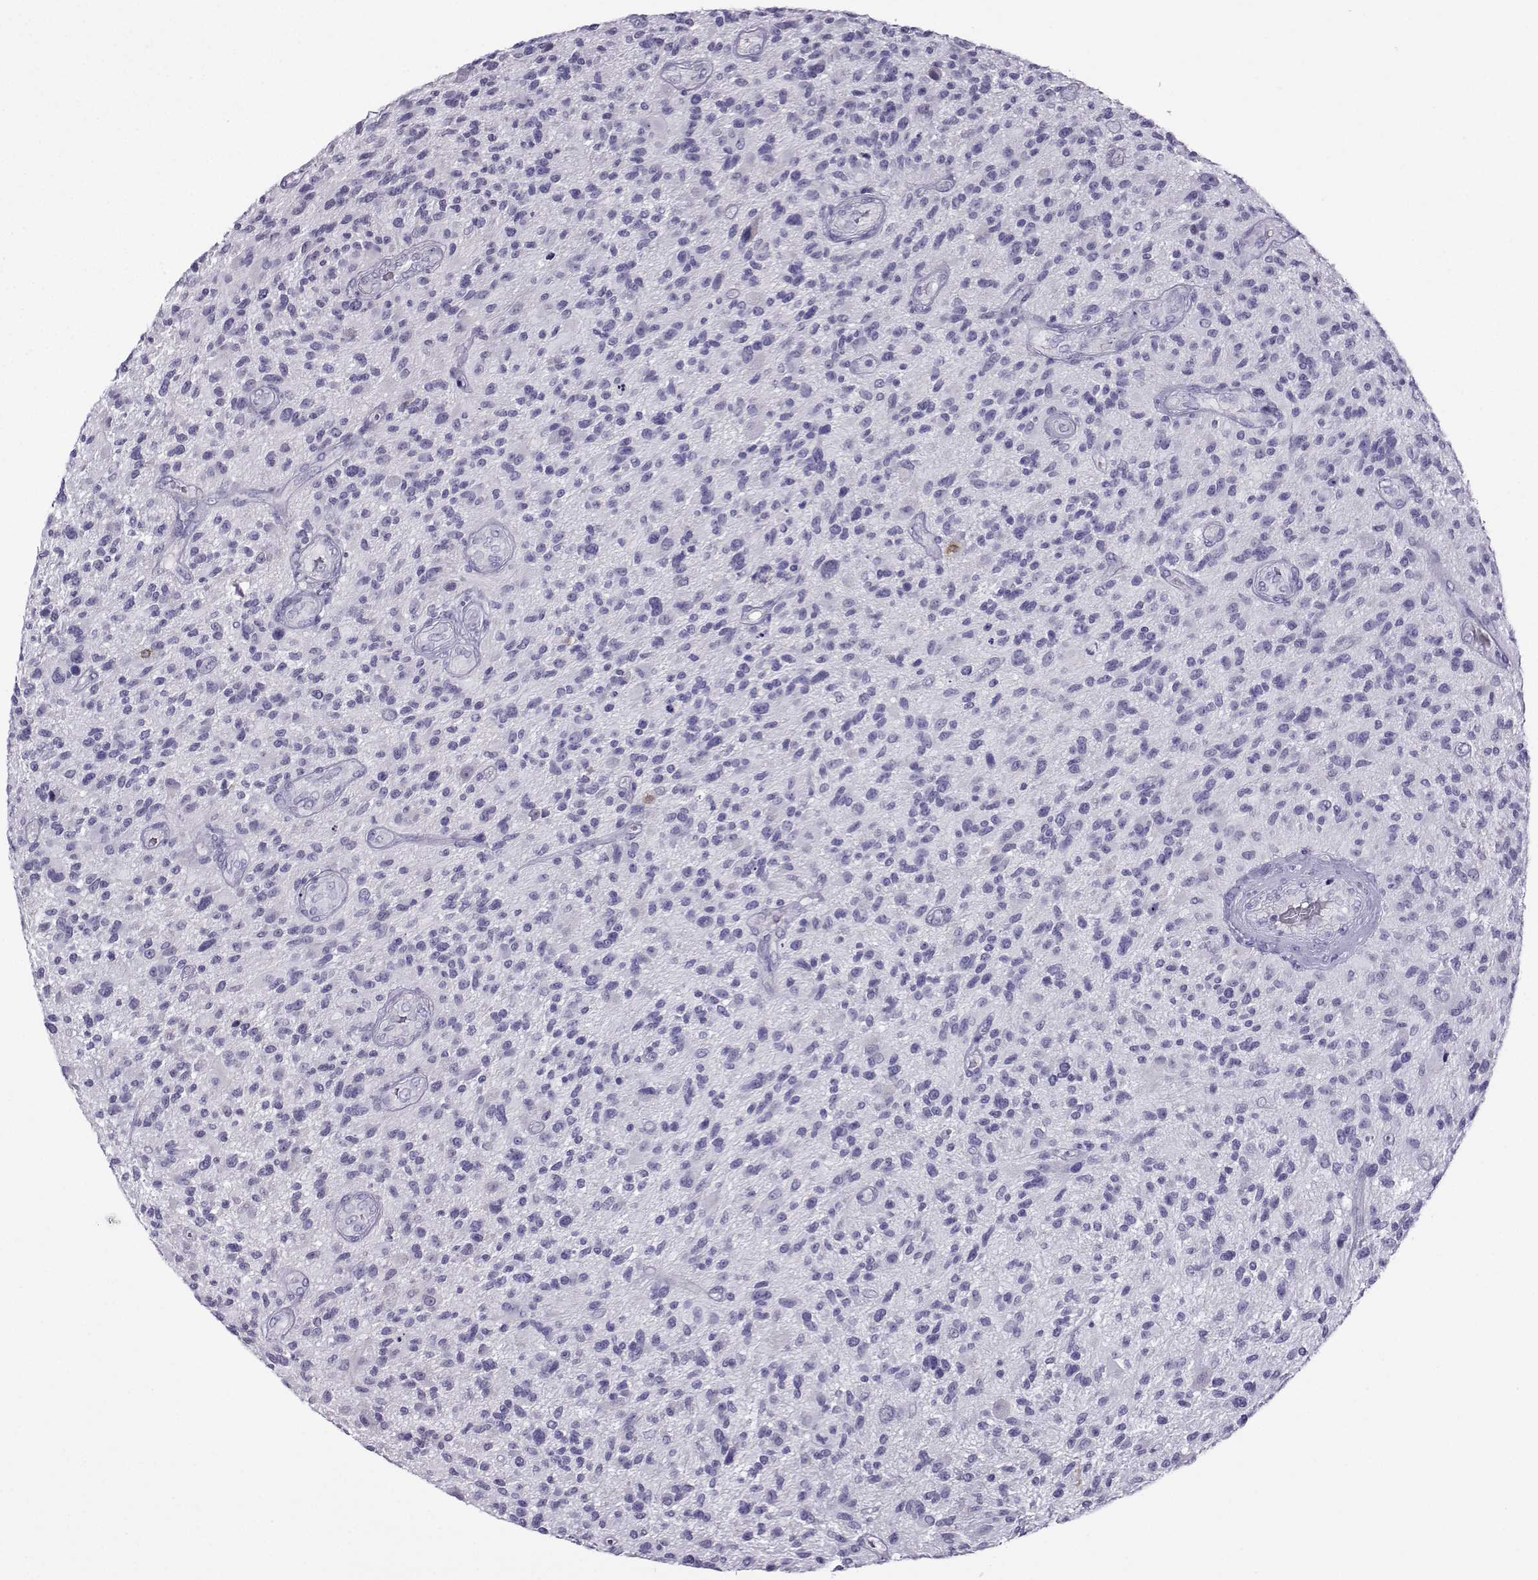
{"staining": {"intensity": "negative", "quantity": "none", "location": "none"}, "tissue": "glioma", "cell_type": "Tumor cells", "image_type": "cancer", "snomed": [{"axis": "morphology", "description": "Glioma, malignant, High grade"}, {"axis": "topography", "description": "Brain"}], "caption": "Micrograph shows no significant protein staining in tumor cells of malignant glioma (high-grade).", "gene": "FBXO24", "patient": {"sex": "male", "age": 47}}